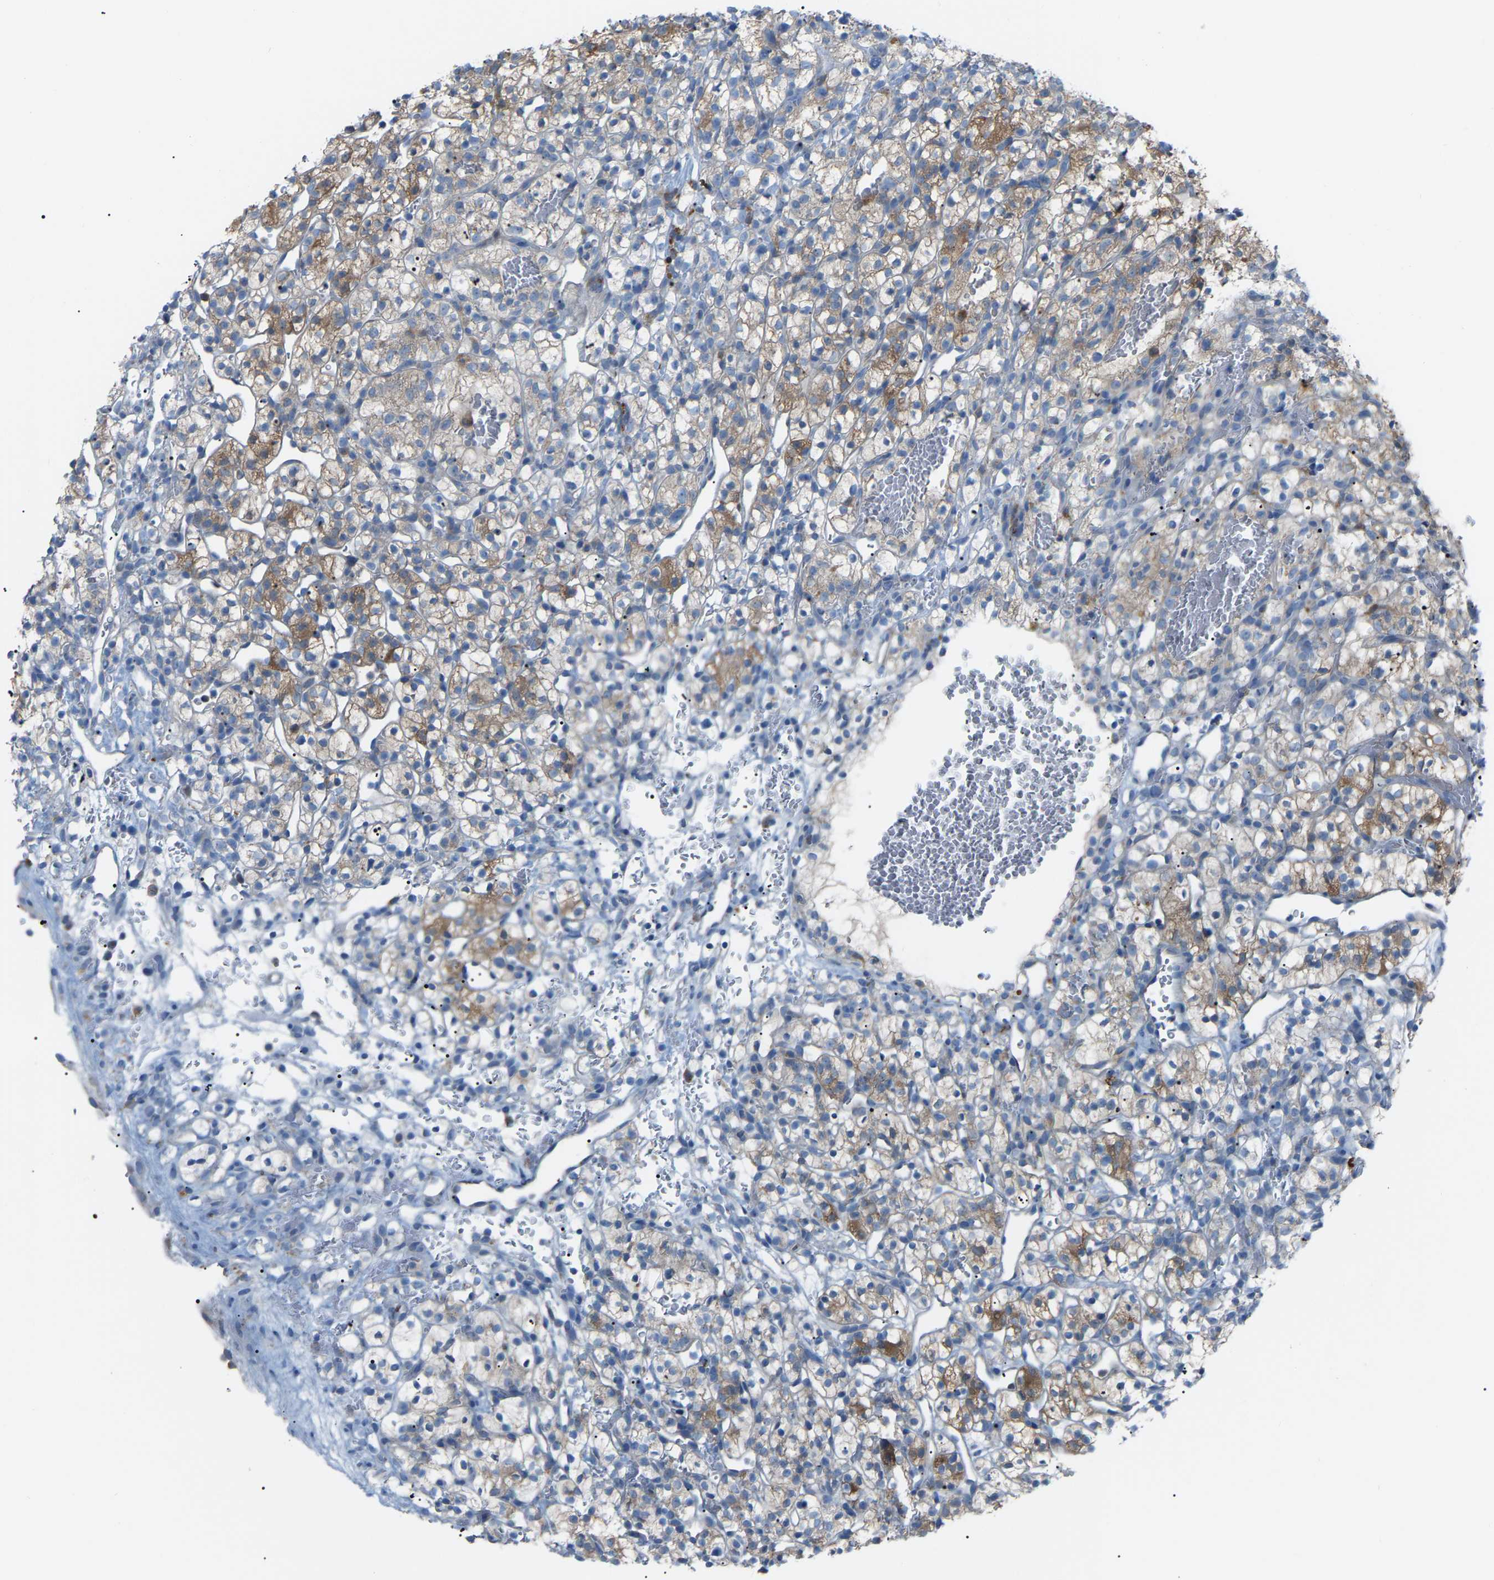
{"staining": {"intensity": "moderate", "quantity": "<25%", "location": "cytoplasmic/membranous"}, "tissue": "renal cancer", "cell_type": "Tumor cells", "image_type": "cancer", "snomed": [{"axis": "morphology", "description": "Adenocarcinoma, NOS"}, {"axis": "topography", "description": "Kidney"}], "caption": "Renal adenocarcinoma was stained to show a protein in brown. There is low levels of moderate cytoplasmic/membranous expression in approximately <25% of tumor cells.", "gene": "CROT", "patient": {"sex": "female", "age": 57}}